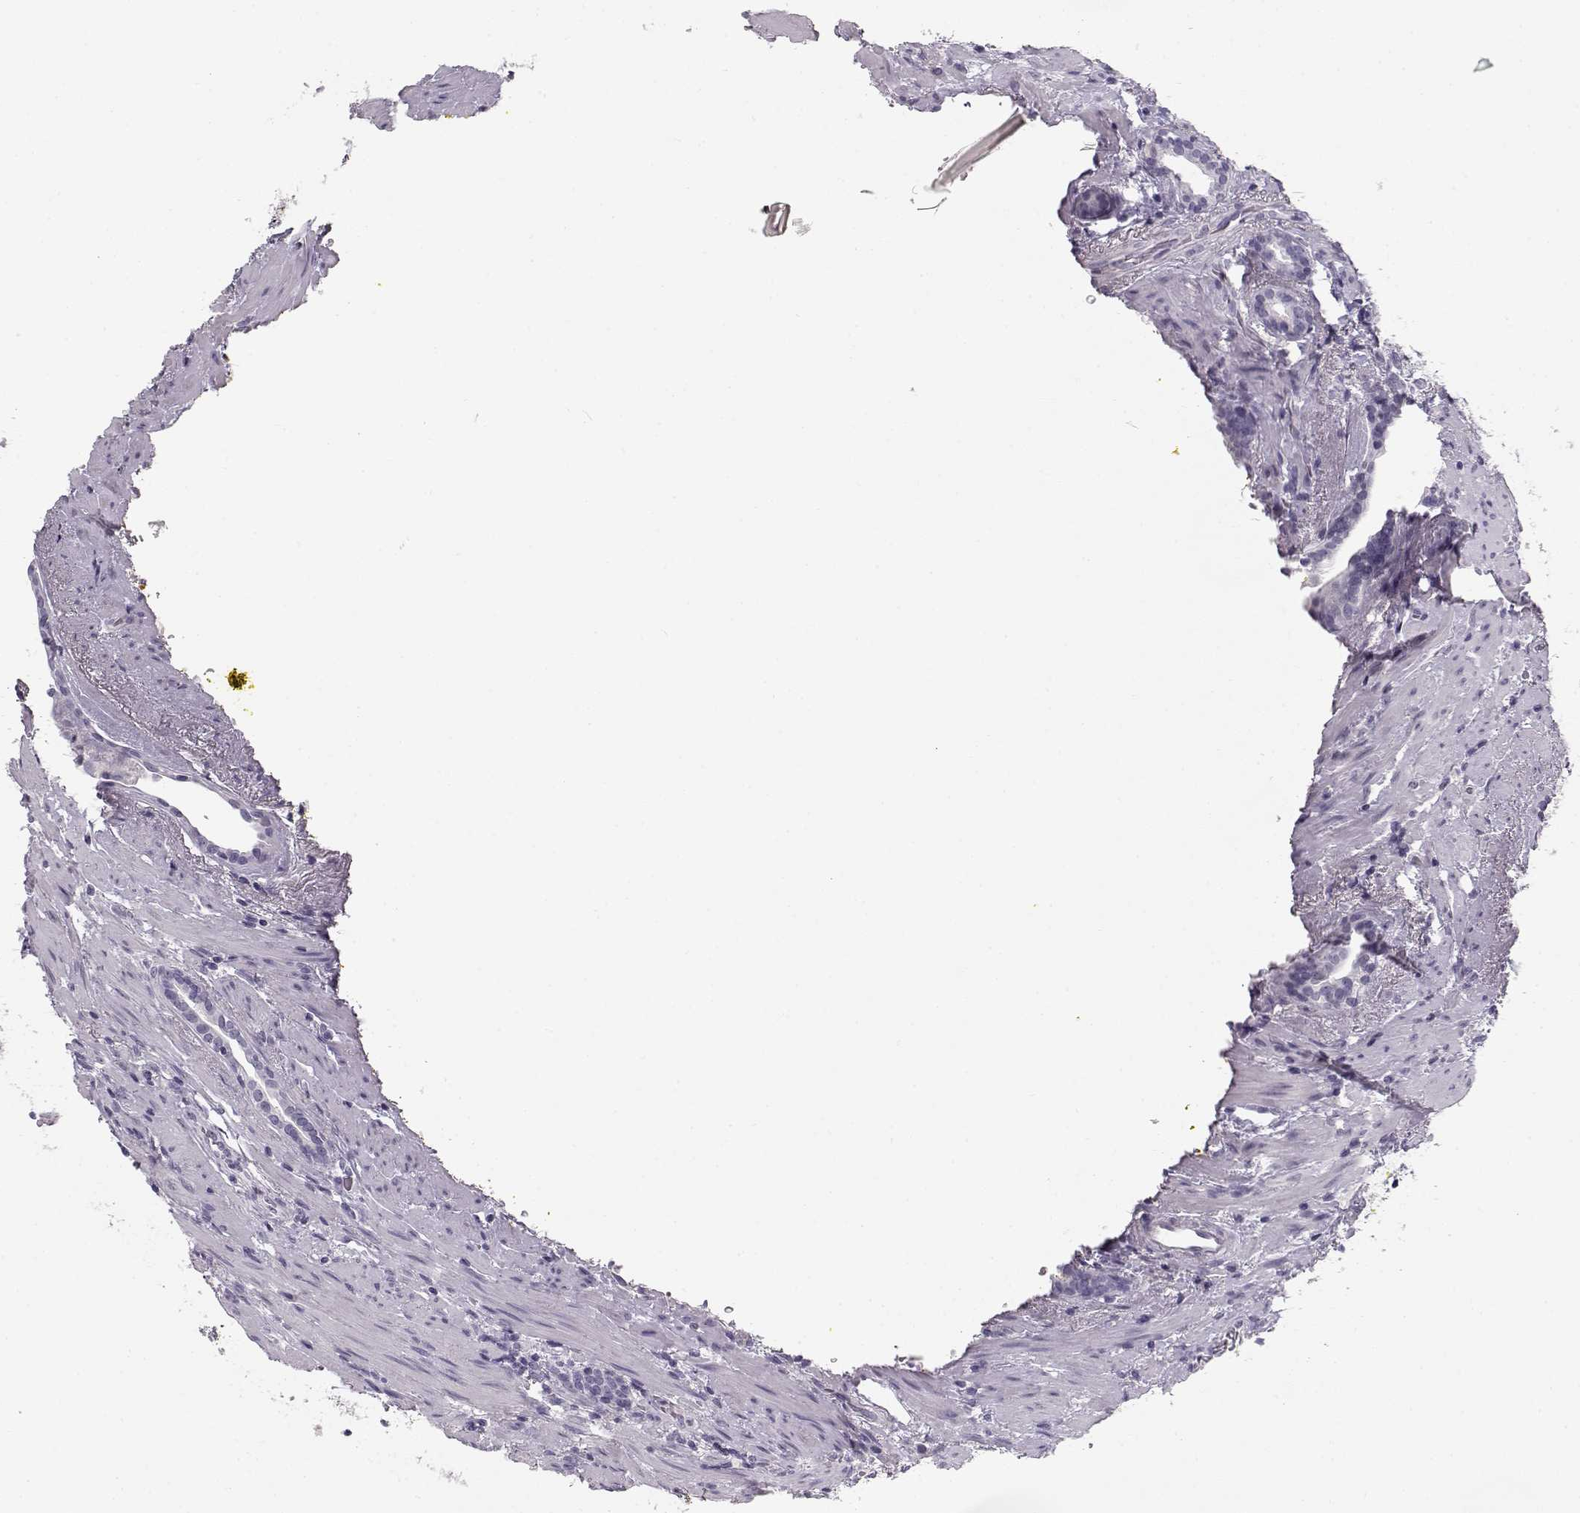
{"staining": {"intensity": "negative", "quantity": "none", "location": "none"}, "tissue": "prostate cancer", "cell_type": "Tumor cells", "image_type": "cancer", "snomed": [{"axis": "morphology", "description": "Adenocarcinoma, NOS"}, {"axis": "topography", "description": "Prostate"}], "caption": "IHC photomicrograph of neoplastic tissue: human prostate cancer stained with DAB (3,3'-diaminobenzidine) exhibits no significant protein expression in tumor cells.", "gene": "NUTM1", "patient": {"sex": "male", "age": 66}}